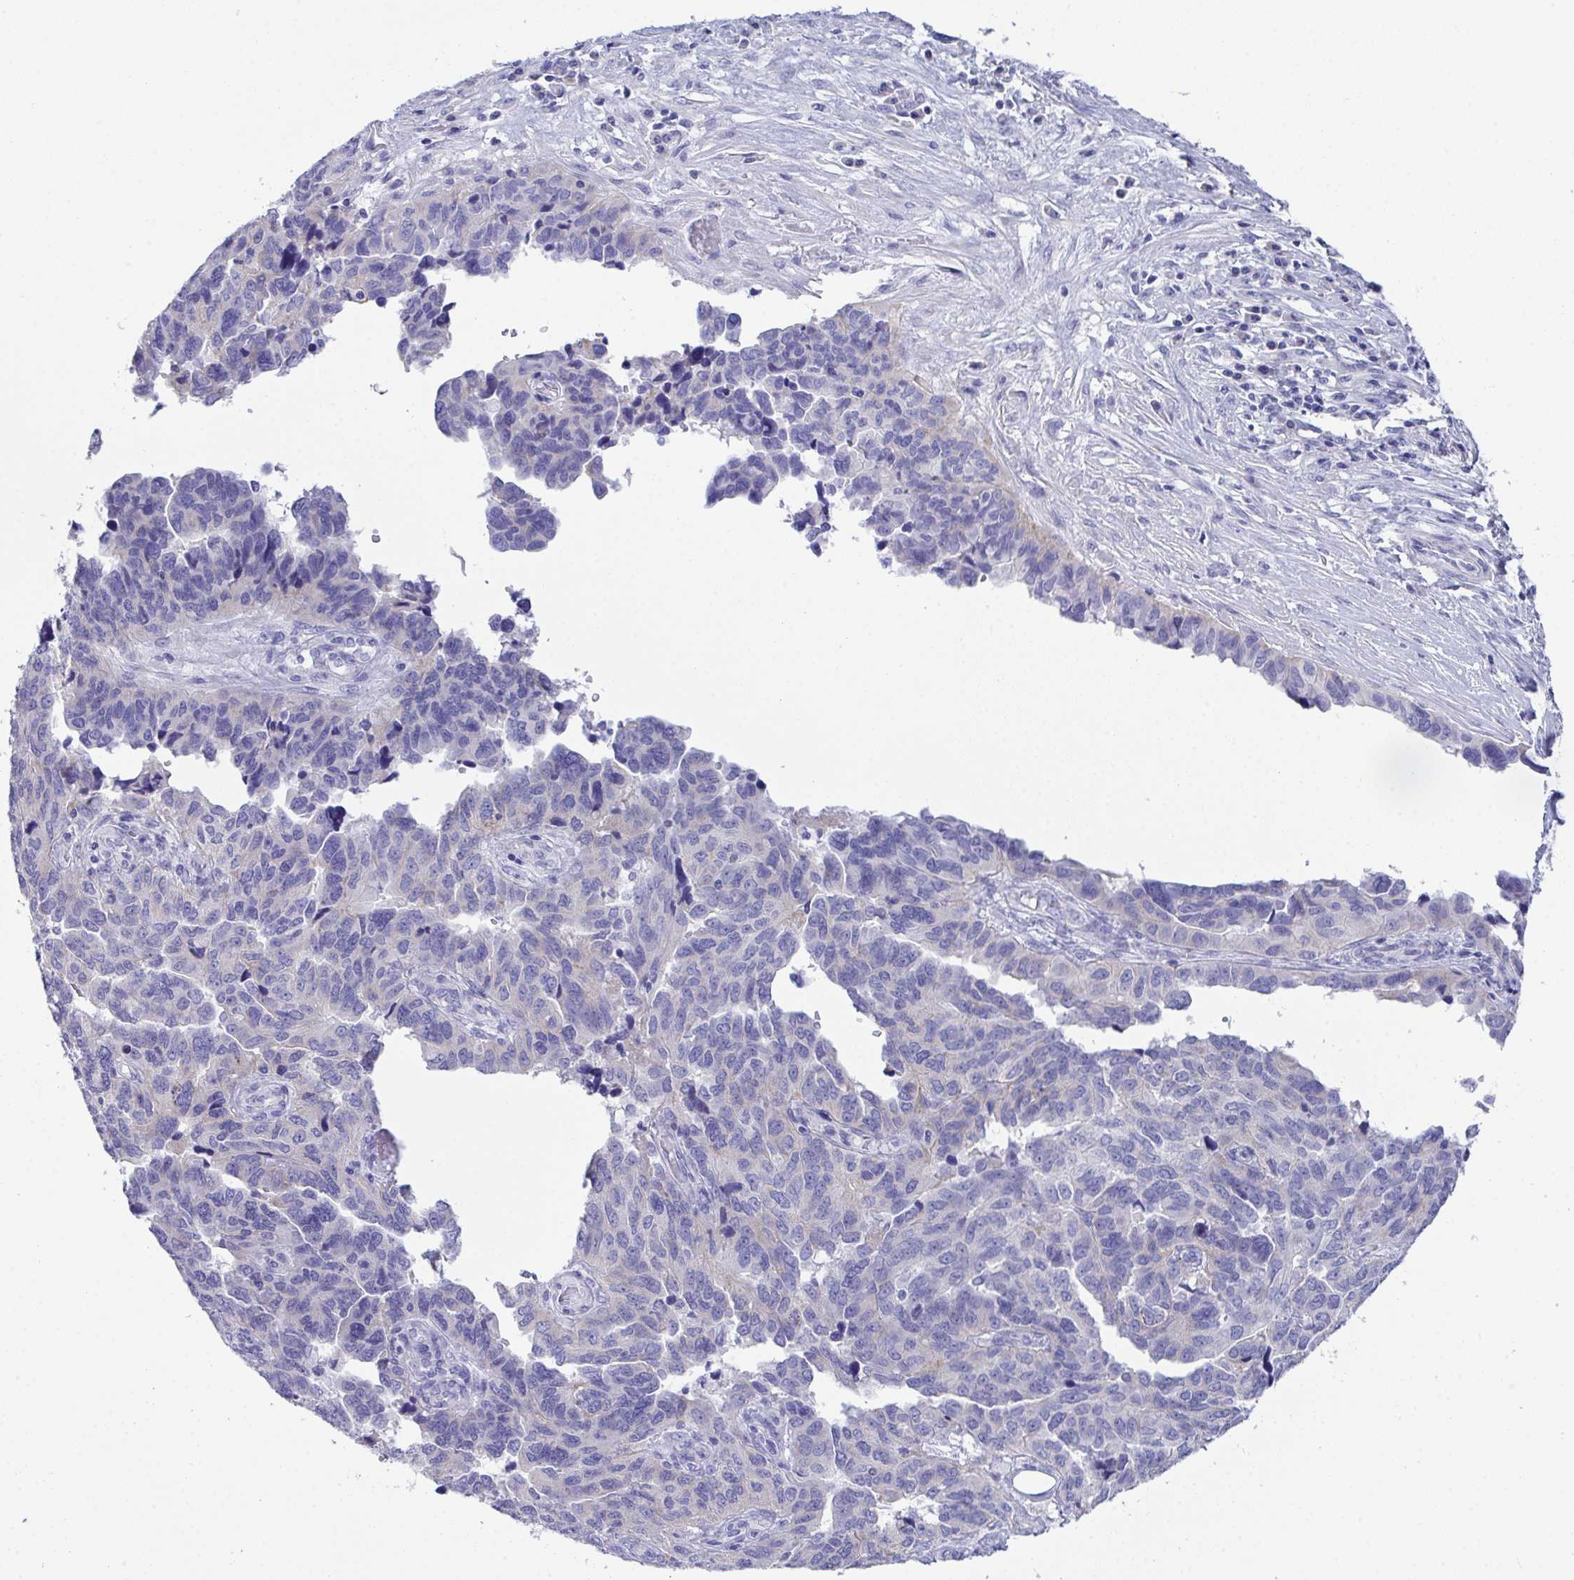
{"staining": {"intensity": "negative", "quantity": "none", "location": "none"}, "tissue": "ovarian cancer", "cell_type": "Tumor cells", "image_type": "cancer", "snomed": [{"axis": "morphology", "description": "Cystadenocarcinoma, serous, NOS"}, {"axis": "topography", "description": "Ovary"}], "caption": "Immunohistochemistry photomicrograph of human ovarian serous cystadenocarcinoma stained for a protein (brown), which exhibits no positivity in tumor cells.", "gene": "TMEM106B", "patient": {"sex": "female", "age": 64}}